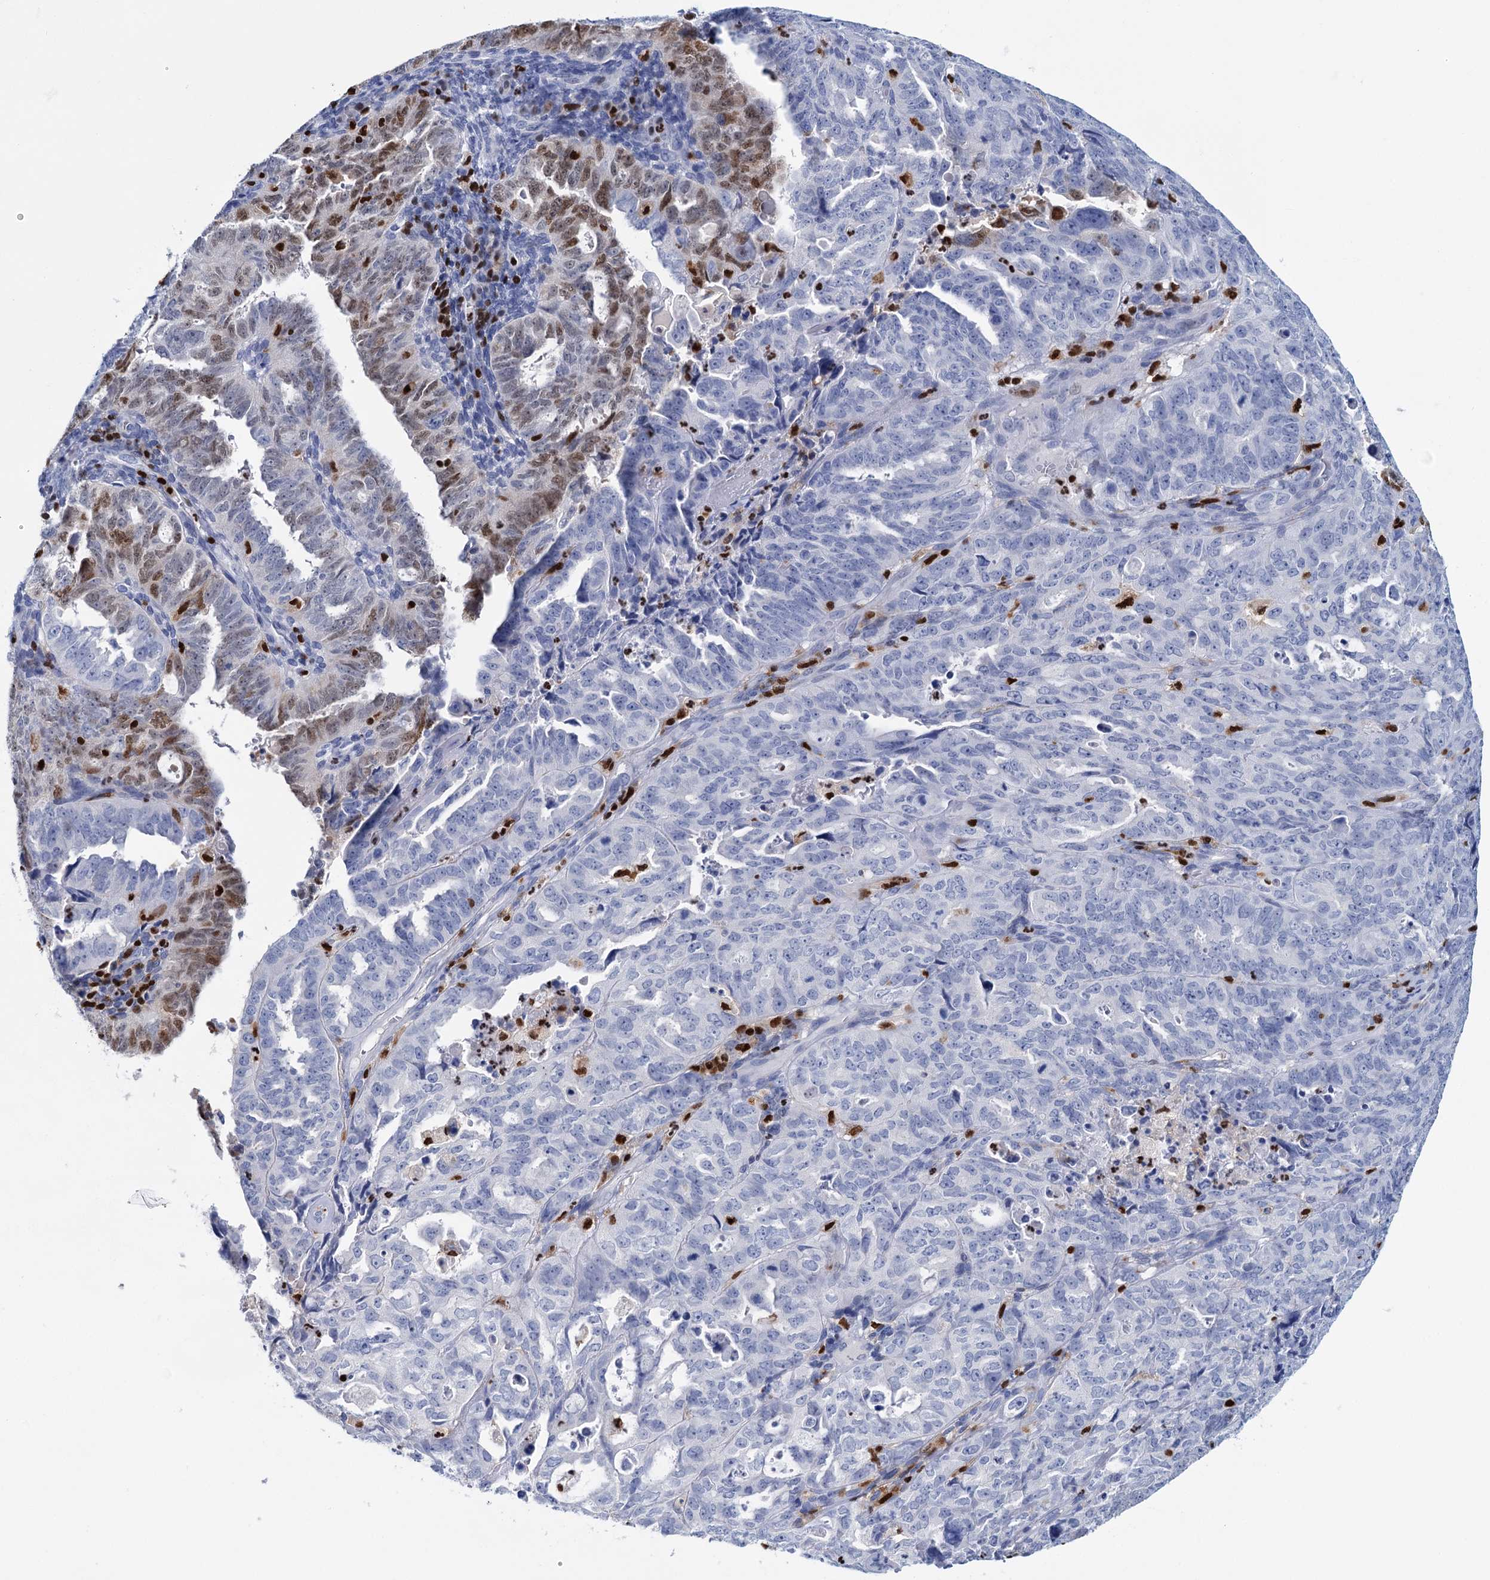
{"staining": {"intensity": "moderate", "quantity": "25%-75%", "location": "nuclear"}, "tissue": "endometrial cancer", "cell_type": "Tumor cells", "image_type": "cancer", "snomed": [{"axis": "morphology", "description": "Adenocarcinoma, NOS"}, {"axis": "topography", "description": "Endometrium"}], "caption": "This micrograph displays immunohistochemistry staining of endometrial cancer, with medium moderate nuclear positivity in about 25%-75% of tumor cells.", "gene": "CELF2", "patient": {"sex": "female", "age": 65}}